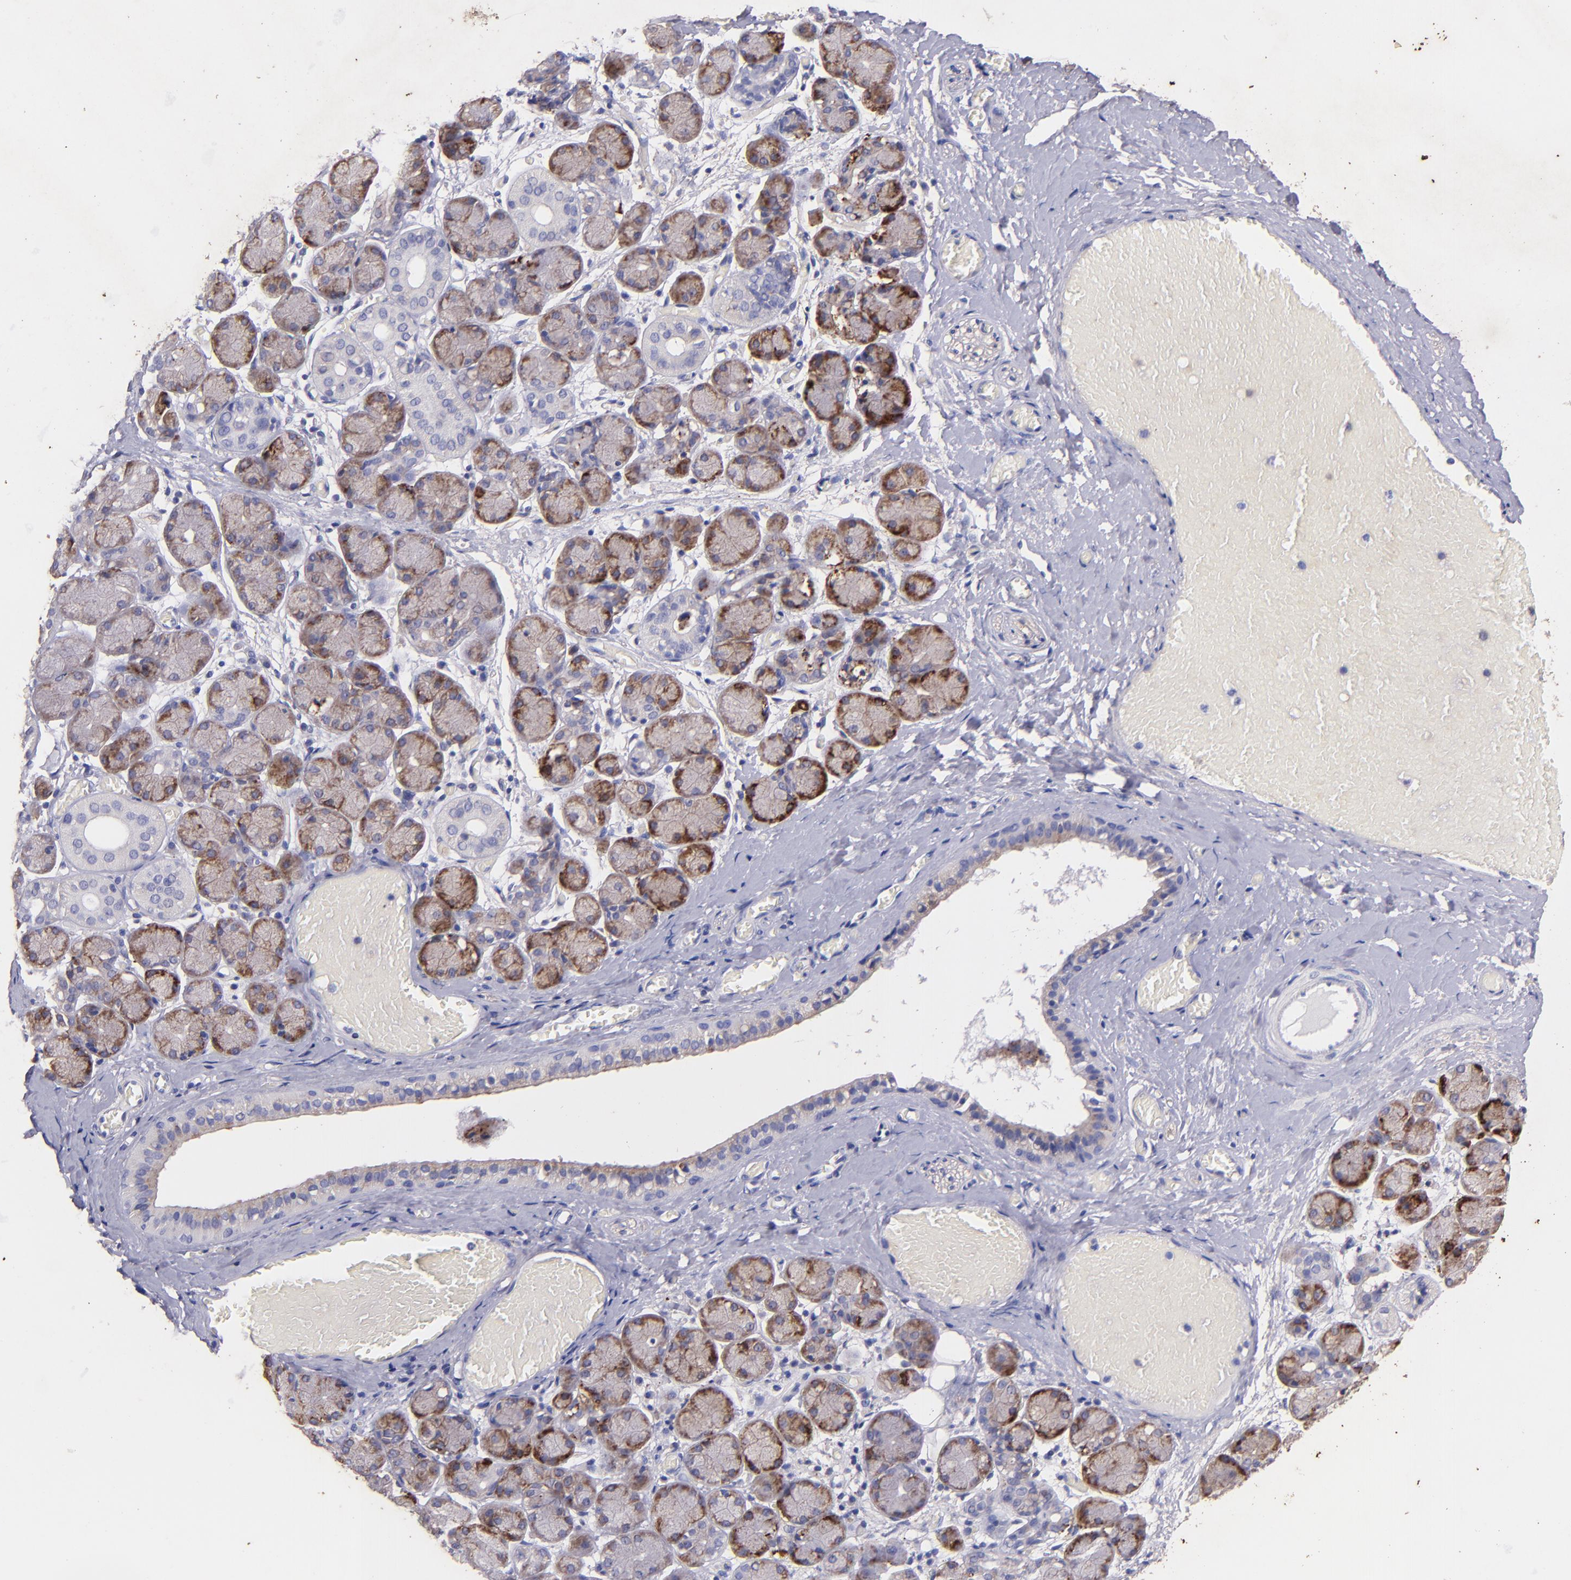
{"staining": {"intensity": "strong", "quantity": ">75%", "location": "cytoplasmic/membranous"}, "tissue": "salivary gland", "cell_type": "Glandular cells", "image_type": "normal", "snomed": [{"axis": "morphology", "description": "Normal tissue, NOS"}, {"axis": "topography", "description": "Salivary gland"}], "caption": "IHC (DAB) staining of unremarkable salivary gland shows strong cytoplasmic/membranous protein staining in about >75% of glandular cells.", "gene": "RET", "patient": {"sex": "female", "age": 24}}